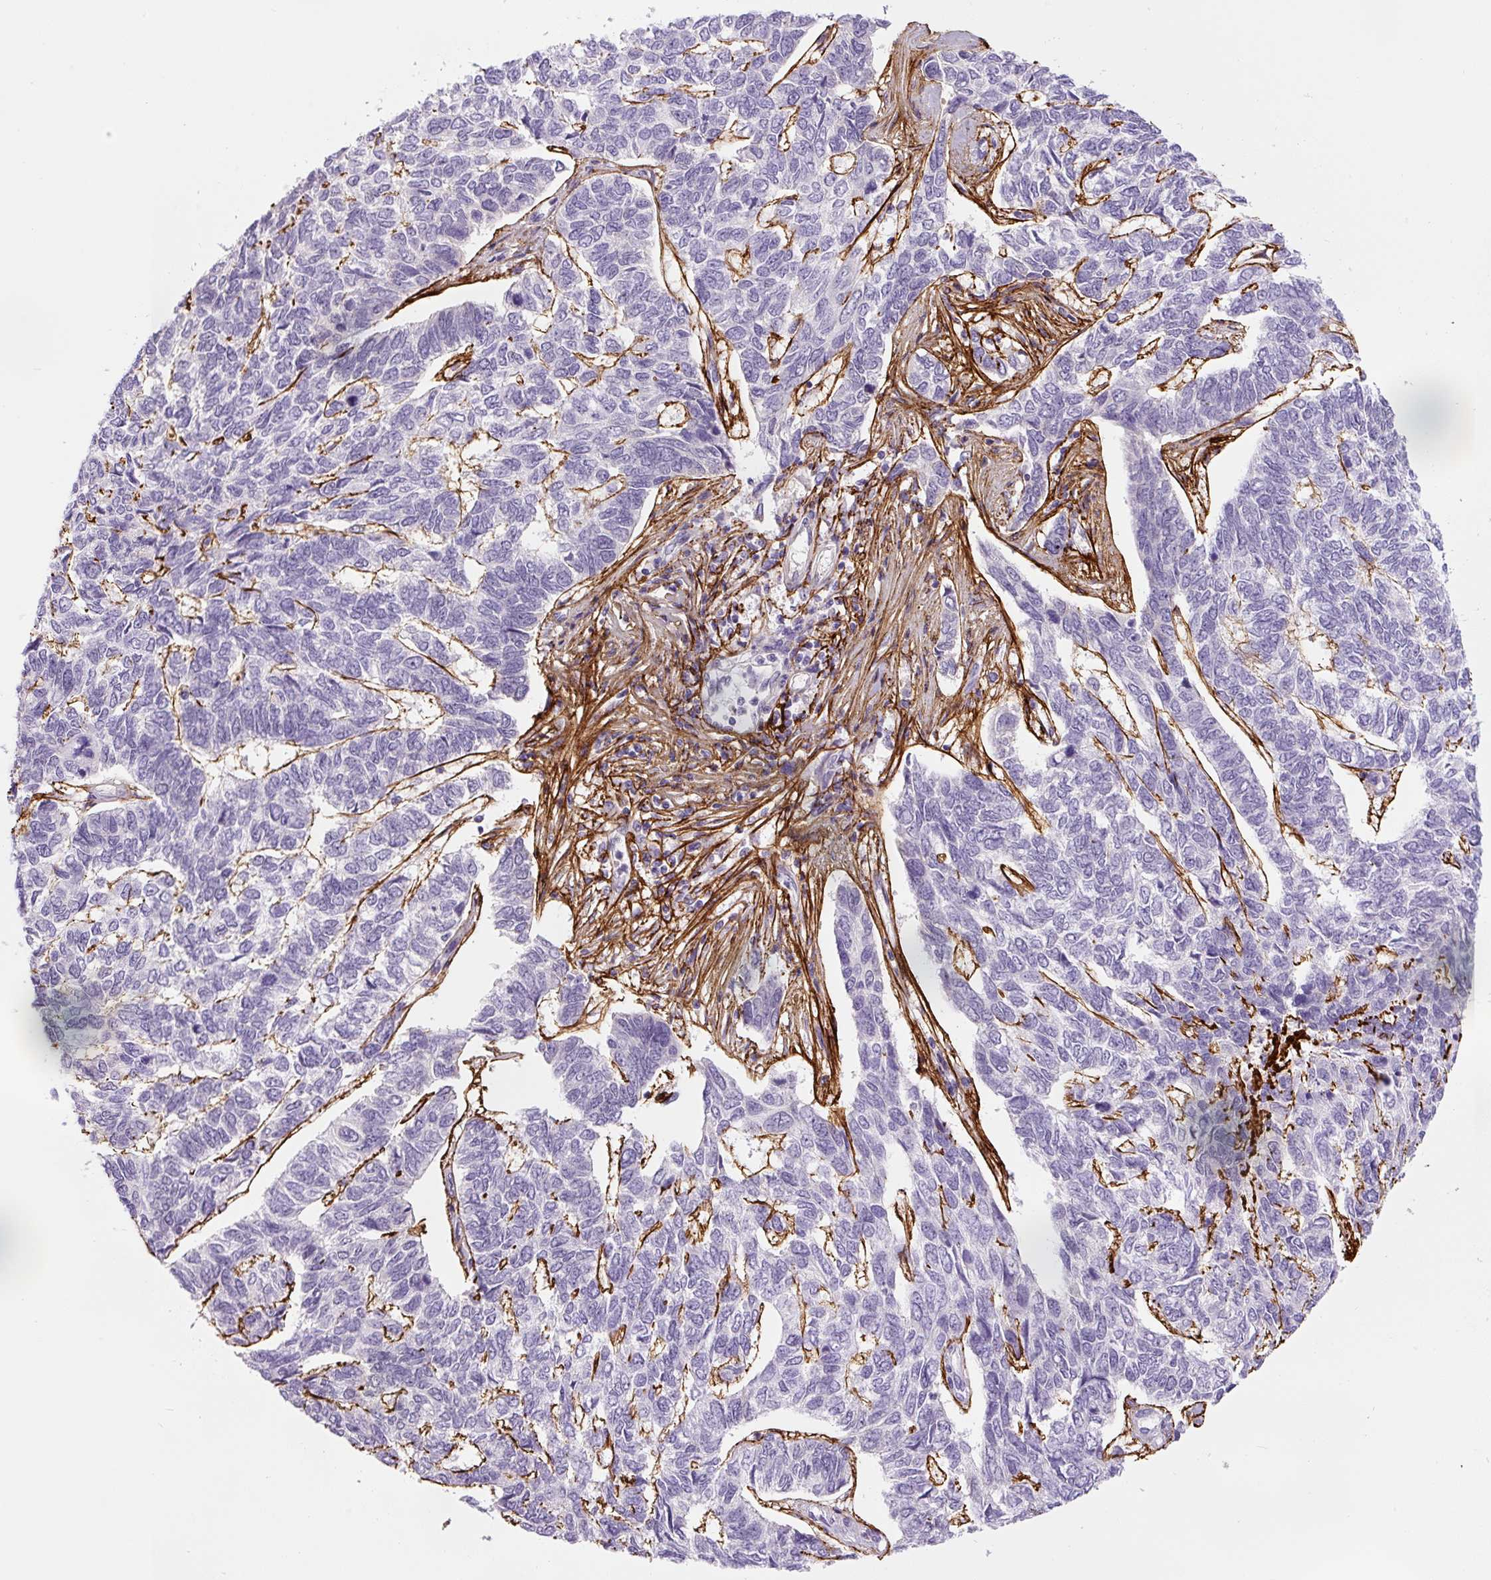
{"staining": {"intensity": "negative", "quantity": "none", "location": "none"}, "tissue": "skin cancer", "cell_type": "Tumor cells", "image_type": "cancer", "snomed": [{"axis": "morphology", "description": "Basal cell carcinoma"}, {"axis": "topography", "description": "Skin"}], "caption": "The image demonstrates no significant expression in tumor cells of skin cancer (basal cell carcinoma).", "gene": "FBN1", "patient": {"sex": "female", "age": 65}}